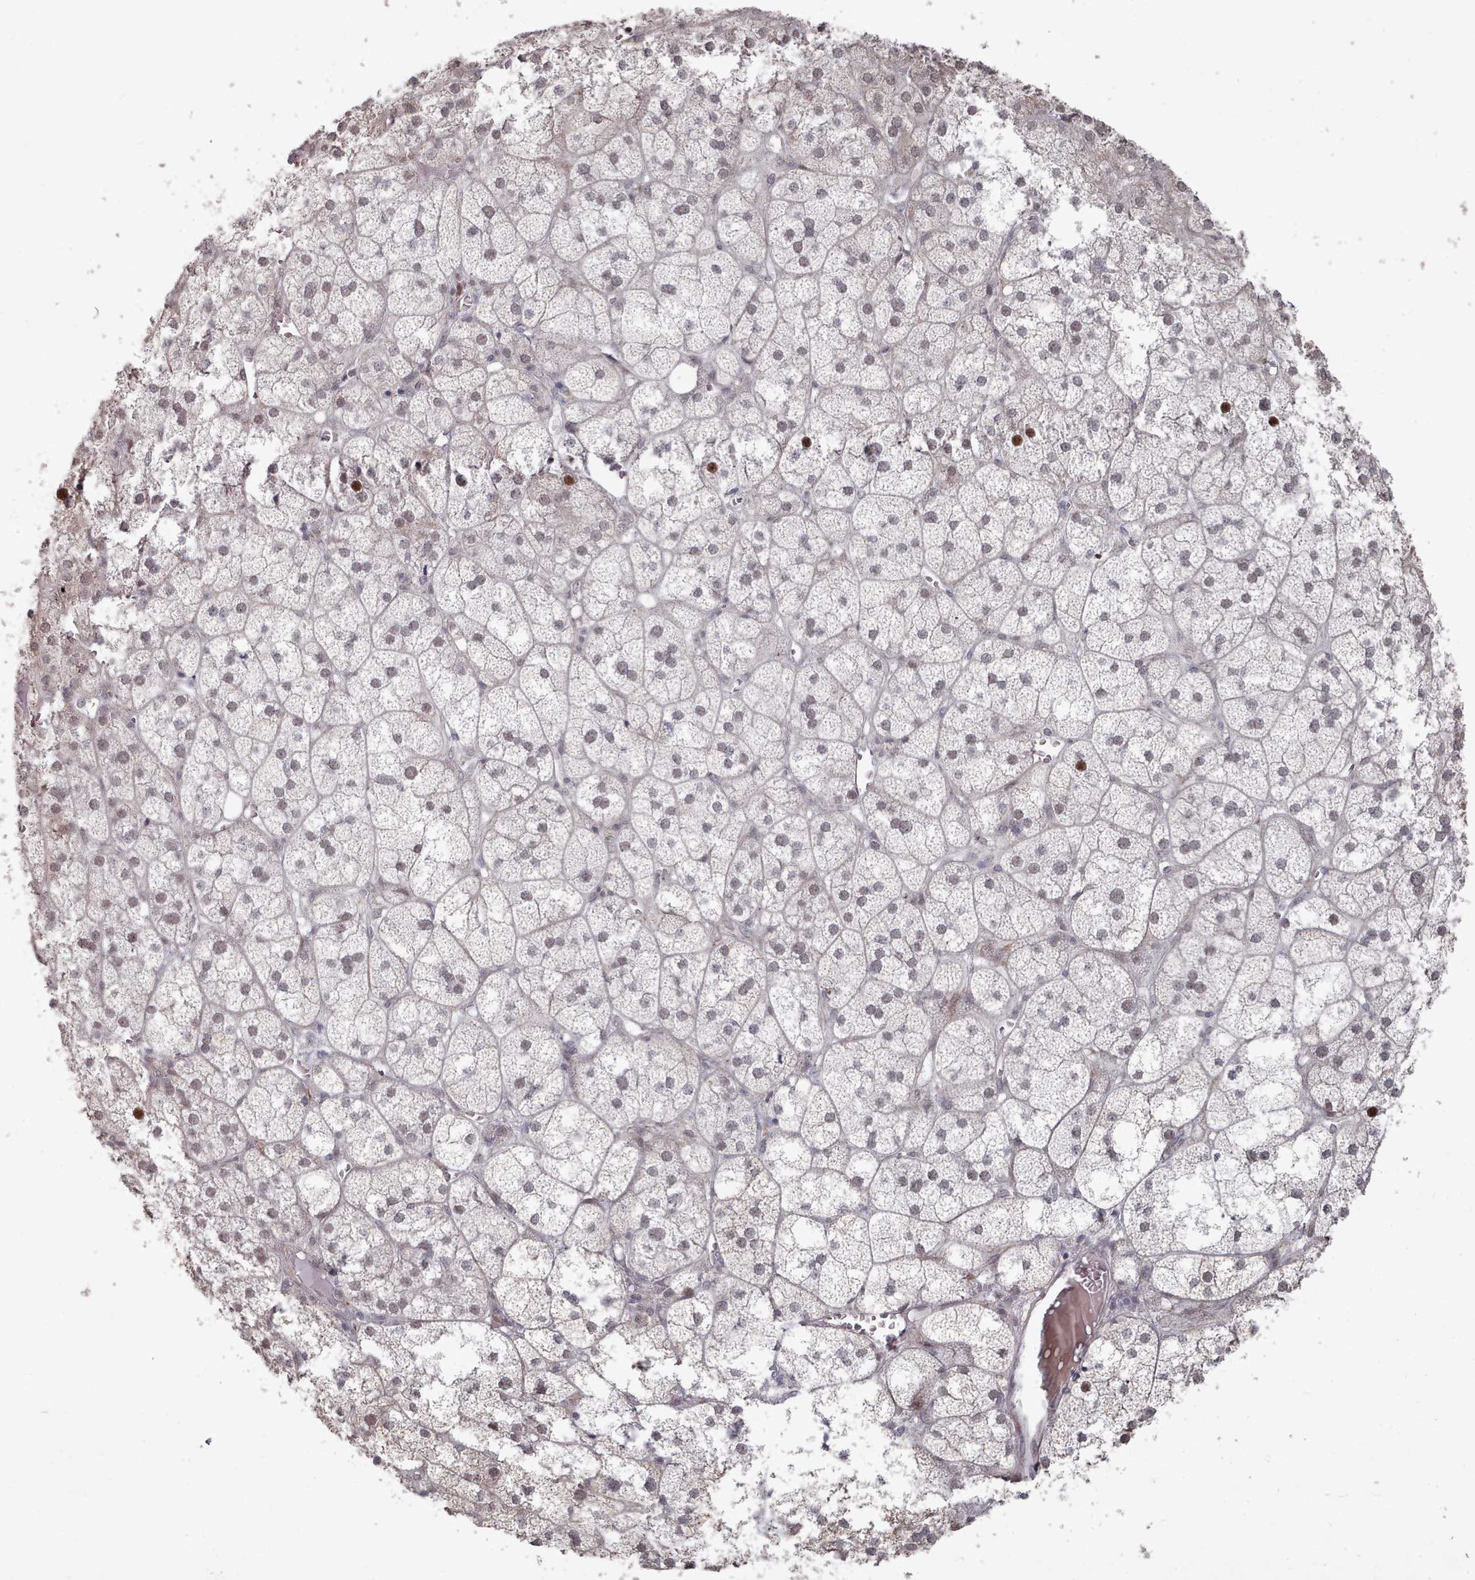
{"staining": {"intensity": "negative", "quantity": "none", "location": "none"}, "tissue": "adrenal gland", "cell_type": "Glandular cells", "image_type": "normal", "snomed": [{"axis": "morphology", "description": "Normal tissue, NOS"}, {"axis": "topography", "description": "Adrenal gland"}], "caption": "Human adrenal gland stained for a protein using immunohistochemistry (IHC) reveals no positivity in glandular cells.", "gene": "CPSF4", "patient": {"sex": "female", "age": 61}}